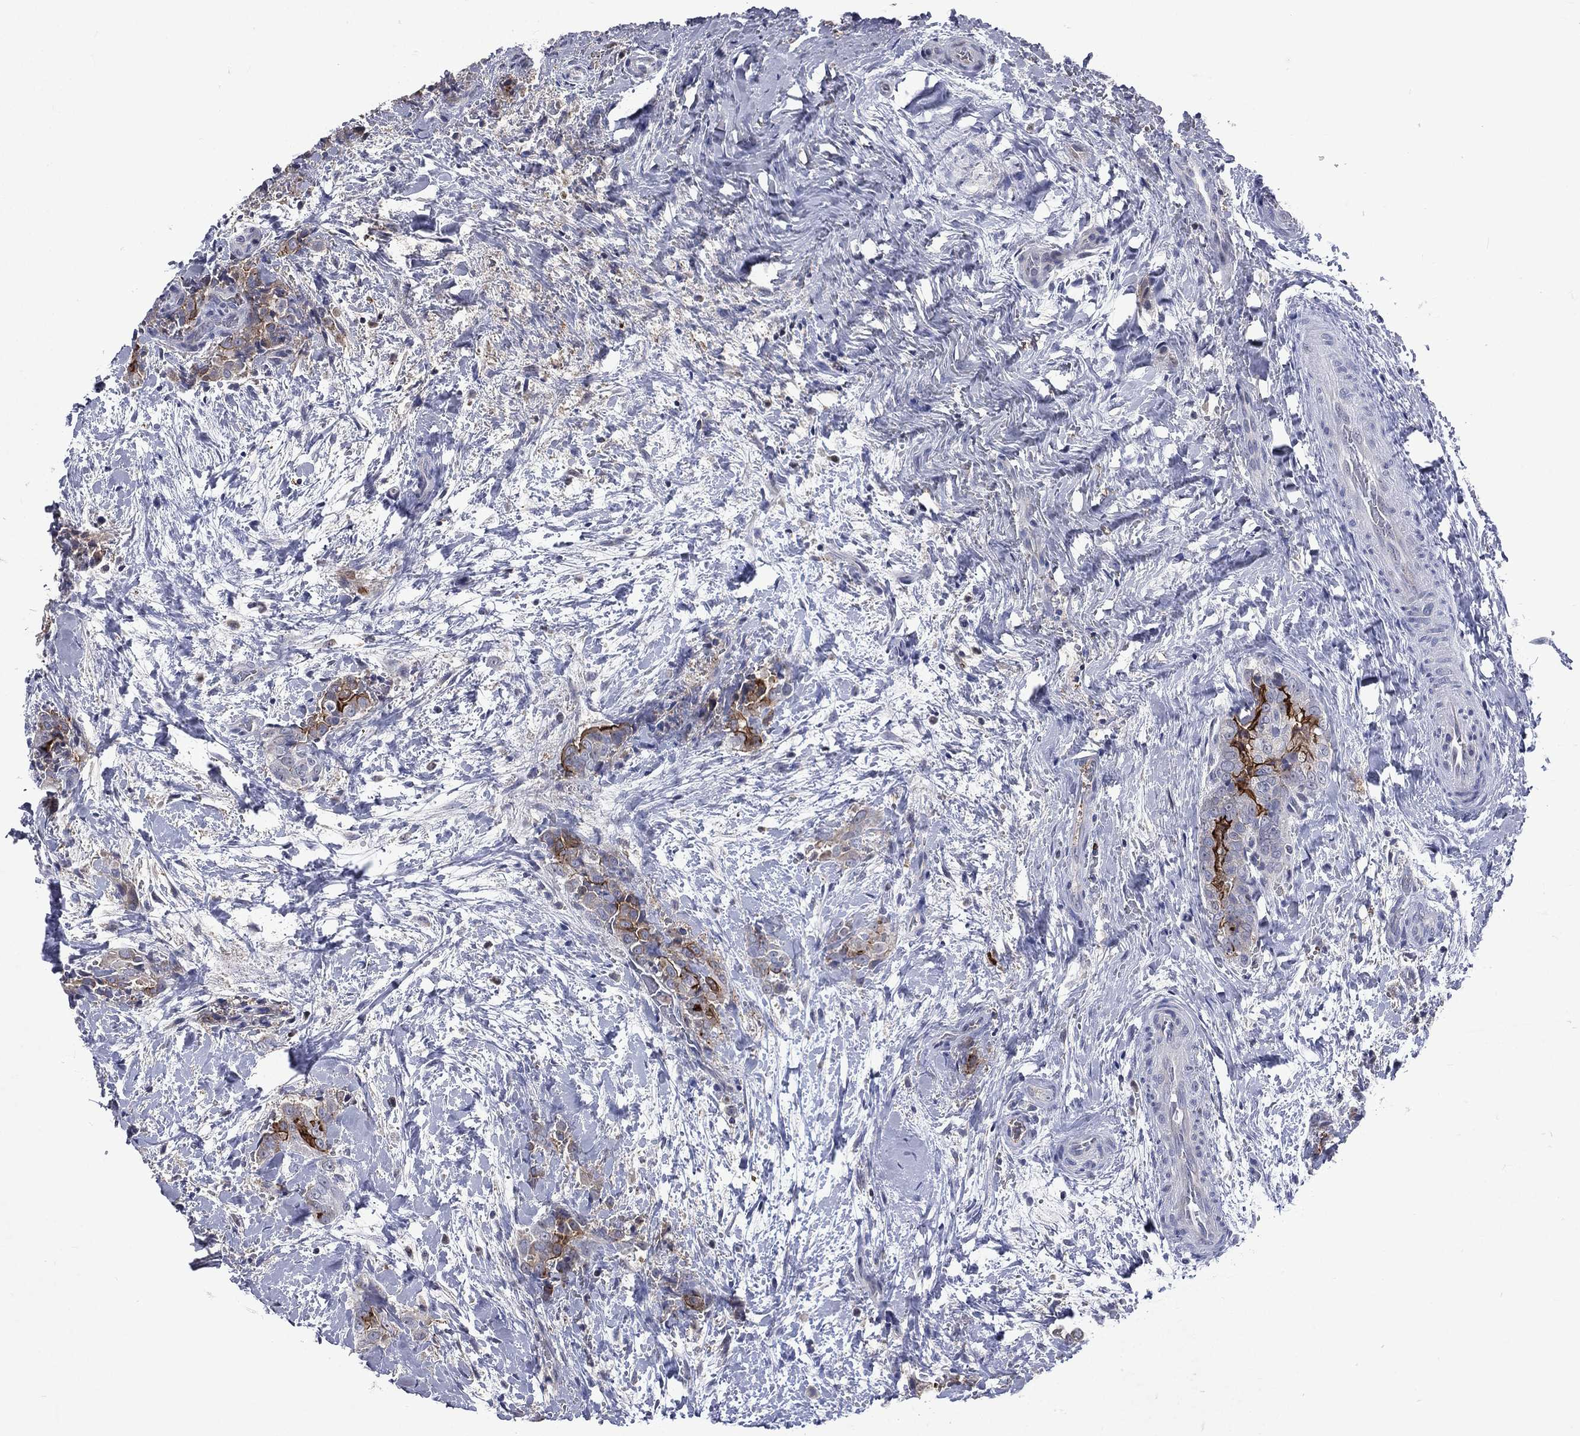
{"staining": {"intensity": "strong", "quantity": "<25%", "location": "cytoplasmic/membranous"}, "tissue": "thyroid cancer", "cell_type": "Tumor cells", "image_type": "cancer", "snomed": [{"axis": "morphology", "description": "Papillary adenocarcinoma, NOS"}, {"axis": "topography", "description": "Thyroid gland"}], "caption": "A medium amount of strong cytoplasmic/membranous positivity is present in about <25% of tumor cells in thyroid cancer (papillary adenocarcinoma) tissue.", "gene": "SLC34A2", "patient": {"sex": "male", "age": 61}}